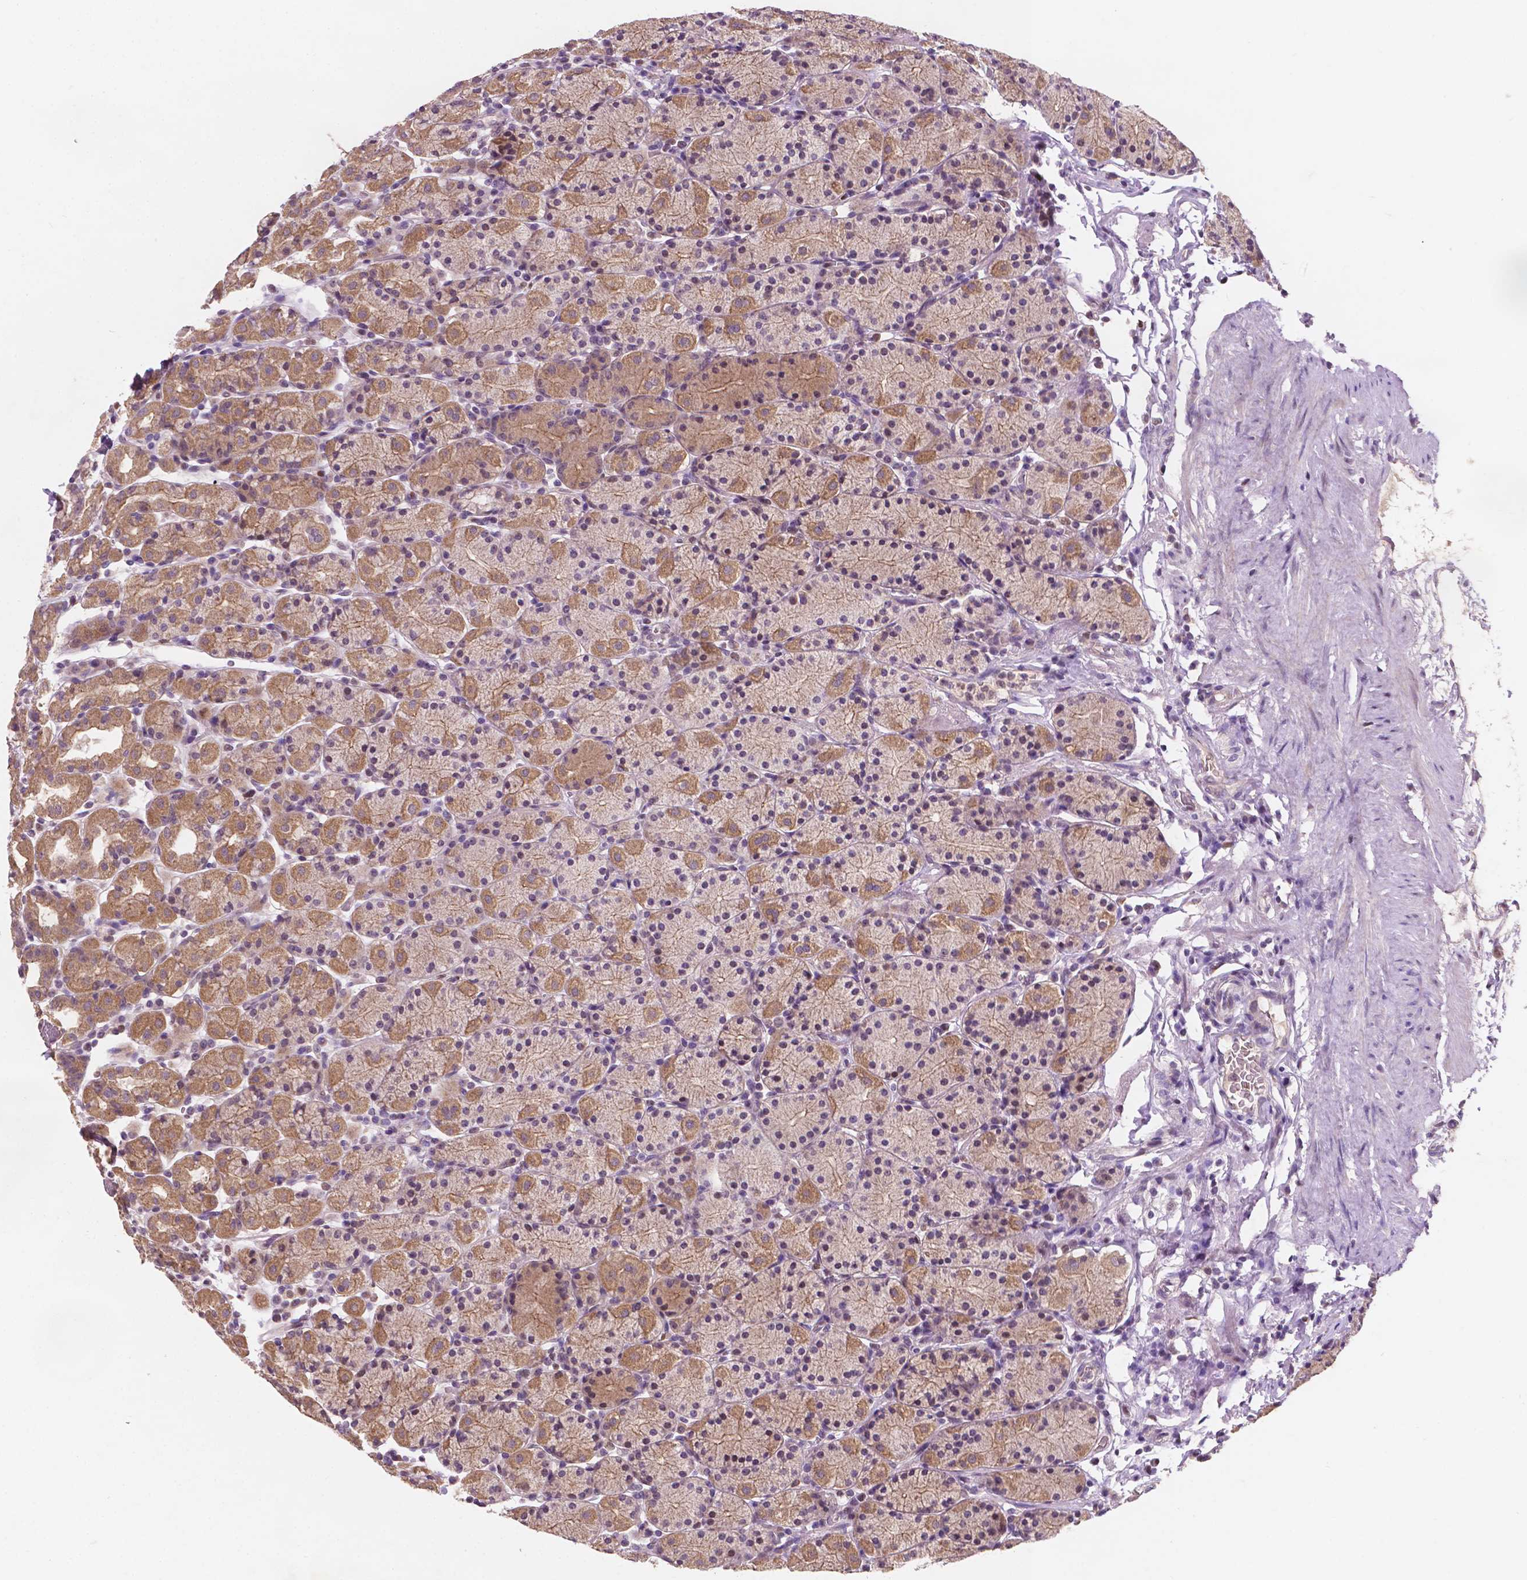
{"staining": {"intensity": "moderate", "quantity": ">75%", "location": "cytoplasmic/membranous"}, "tissue": "stomach", "cell_type": "Glandular cells", "image_type": "normal", "snomed": [{"axis": "morphology", "description": "Normal tissue, NOS"}, {"axis": "topography", "description": "Stomach, upper"}, {"axis": "topography", "description": "Stomach"}], "caption": "The photomicrograph exhibits immunohistochemical staining of normal stomach. There is moderate cytoplasmic/membranous expression is appreciated in about >75% of glandular cells.", "gene": "DUSP16", "patient": {"sex": "male", "age": 62}}